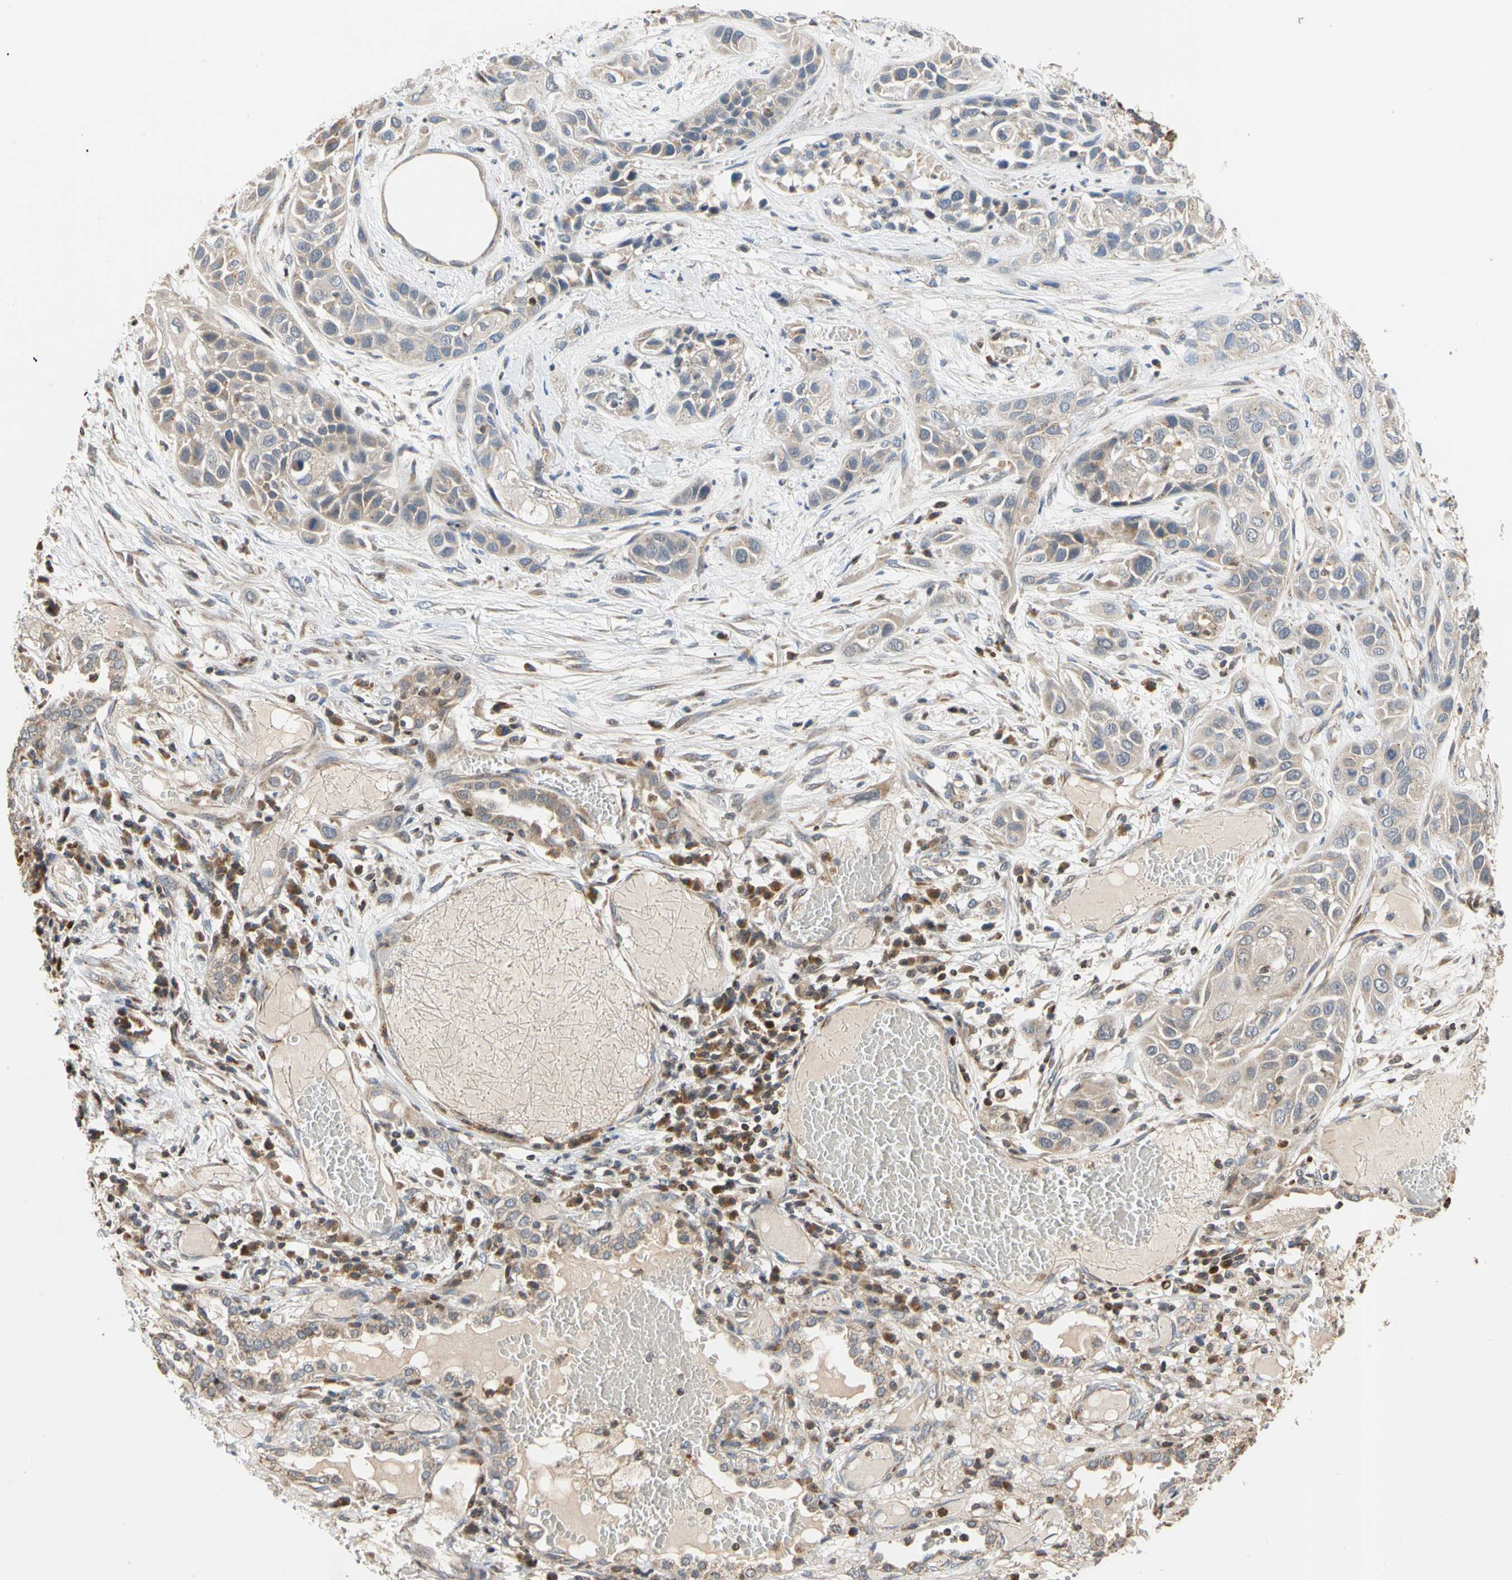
{"staining": {"intensity": "weak", "quantity": "25%-75%", "location": "cytoplasmic/membranous"}, "tissue": "lung cancer", "cell_type": "Tumor cells", "image_type": "cancer", "snomed": [{"axis": "morphology", "description": "Squamous cell carcinoma, NOS"}, {"axis": "topography", "description": "Lung"}], "caption": "Lung cancer tissue shows weak cytoplasmic/membranous positivity in about 25%-75% of tumor cells, visualized by immunohistochemistry. The protein of interest is shown in brown color, while the nuclei are stained blue.", "gene": "IP6K2", "patient": {"sex": "male", "age": 71}}